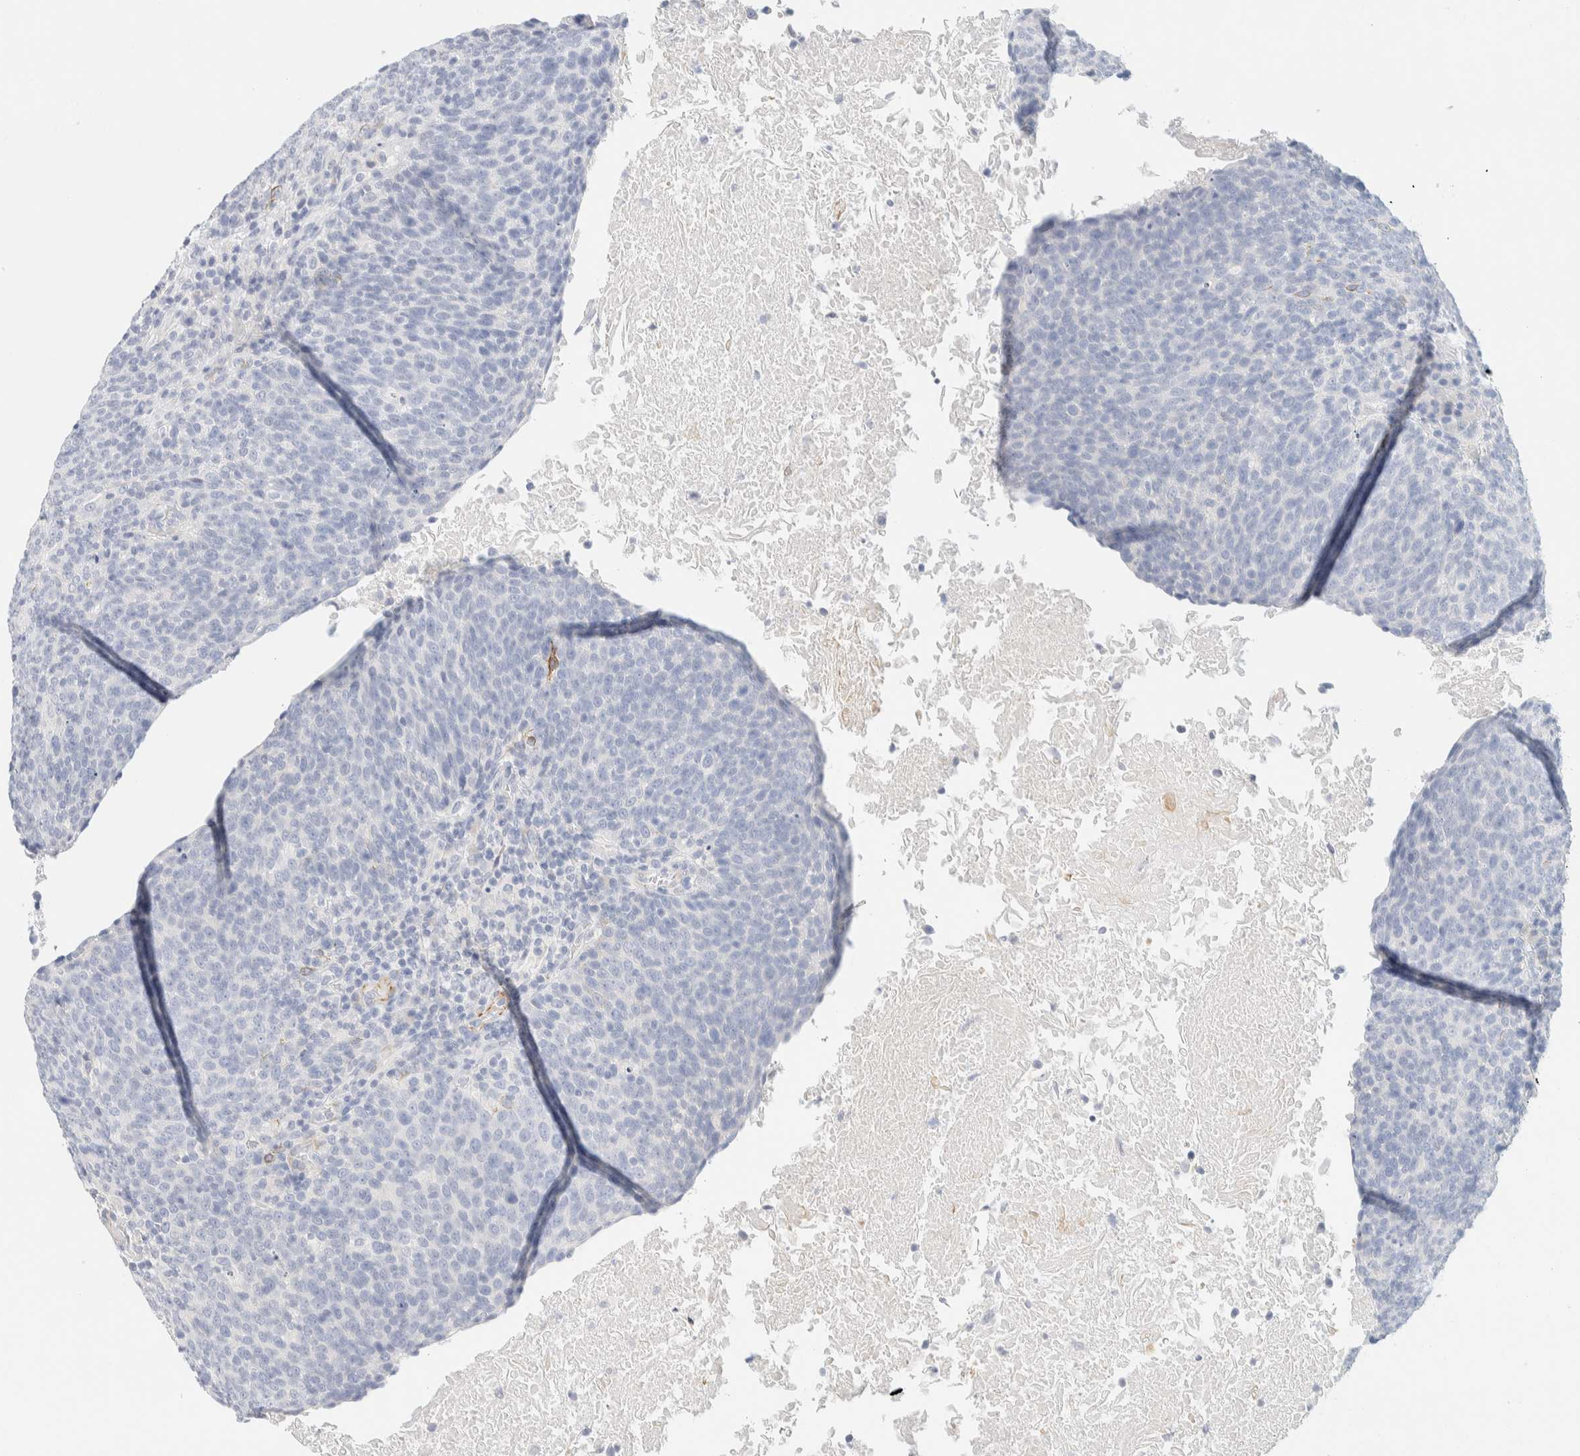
{"staining": {"intensity": "negative", "quantity": "none", "location": "none"}, "tissue": "head and neck cancer", "cell_type": "Tumor cells", "image_type": "cancer", "snomed": [{"axis": "morphology", "description": "Squamous cell carcinoma, NOS"}, {"axis": "morphology", "description": "Squamous cell carcinoma, metastatic, NOS"}, {"axis": "topography", "description": "Lymph node"}, {"axis": "topography", "description": "Head-Neck"}], "caption": "Protein analysis of metastatic squamous cell carcinoma (head and neck) shows no significant staining in tumor cells.", "gene": "AFMID", "patient": {"sex": "male", "age": 62}}